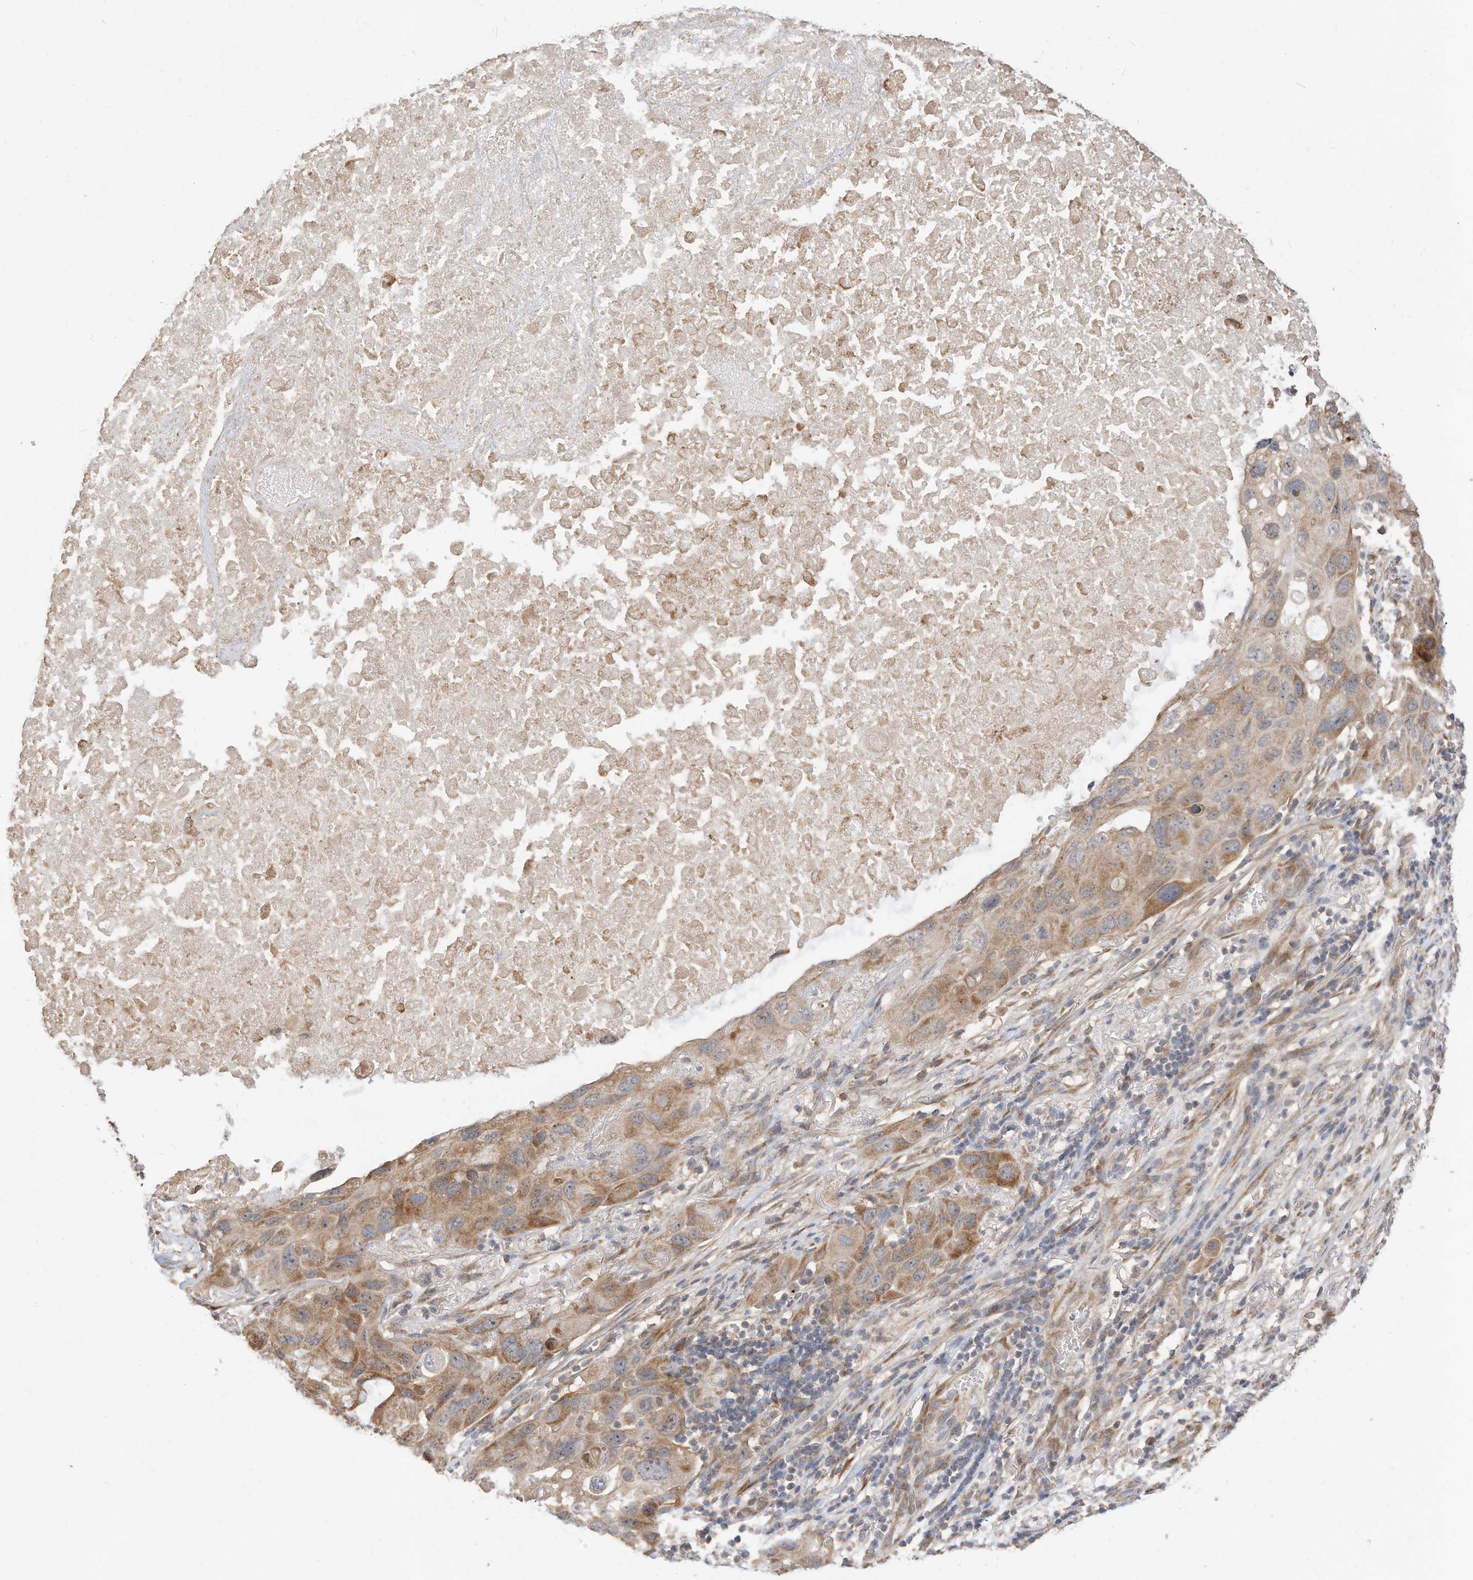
{"staining": {"intensity": "moderate", "quantity": "25%-75%", "location": "cytoplasmic/membranous"}, "tissue": "lung cancer", "cell_type": "Tumor cells", "image_type": "cancer", "snomed": [{"axis": "morphology", "description": "Squamous cell carcinoma, NOS"}, {"axis": "topography", "description": "Lung"}], "caption": "Lung squamous cell carcinoma tissue exhibits moderate cytoplasmic/membranous staining in about 25%-75% of tumor cells The protein is stained brown, and the nuclei are stained in blue (DAB (3,3'-diaminobenzidine) IHC with brightfield microscopy, high magnification).", "gene": "CAGE1", "patient": {"sex": "female", "age": 73}}